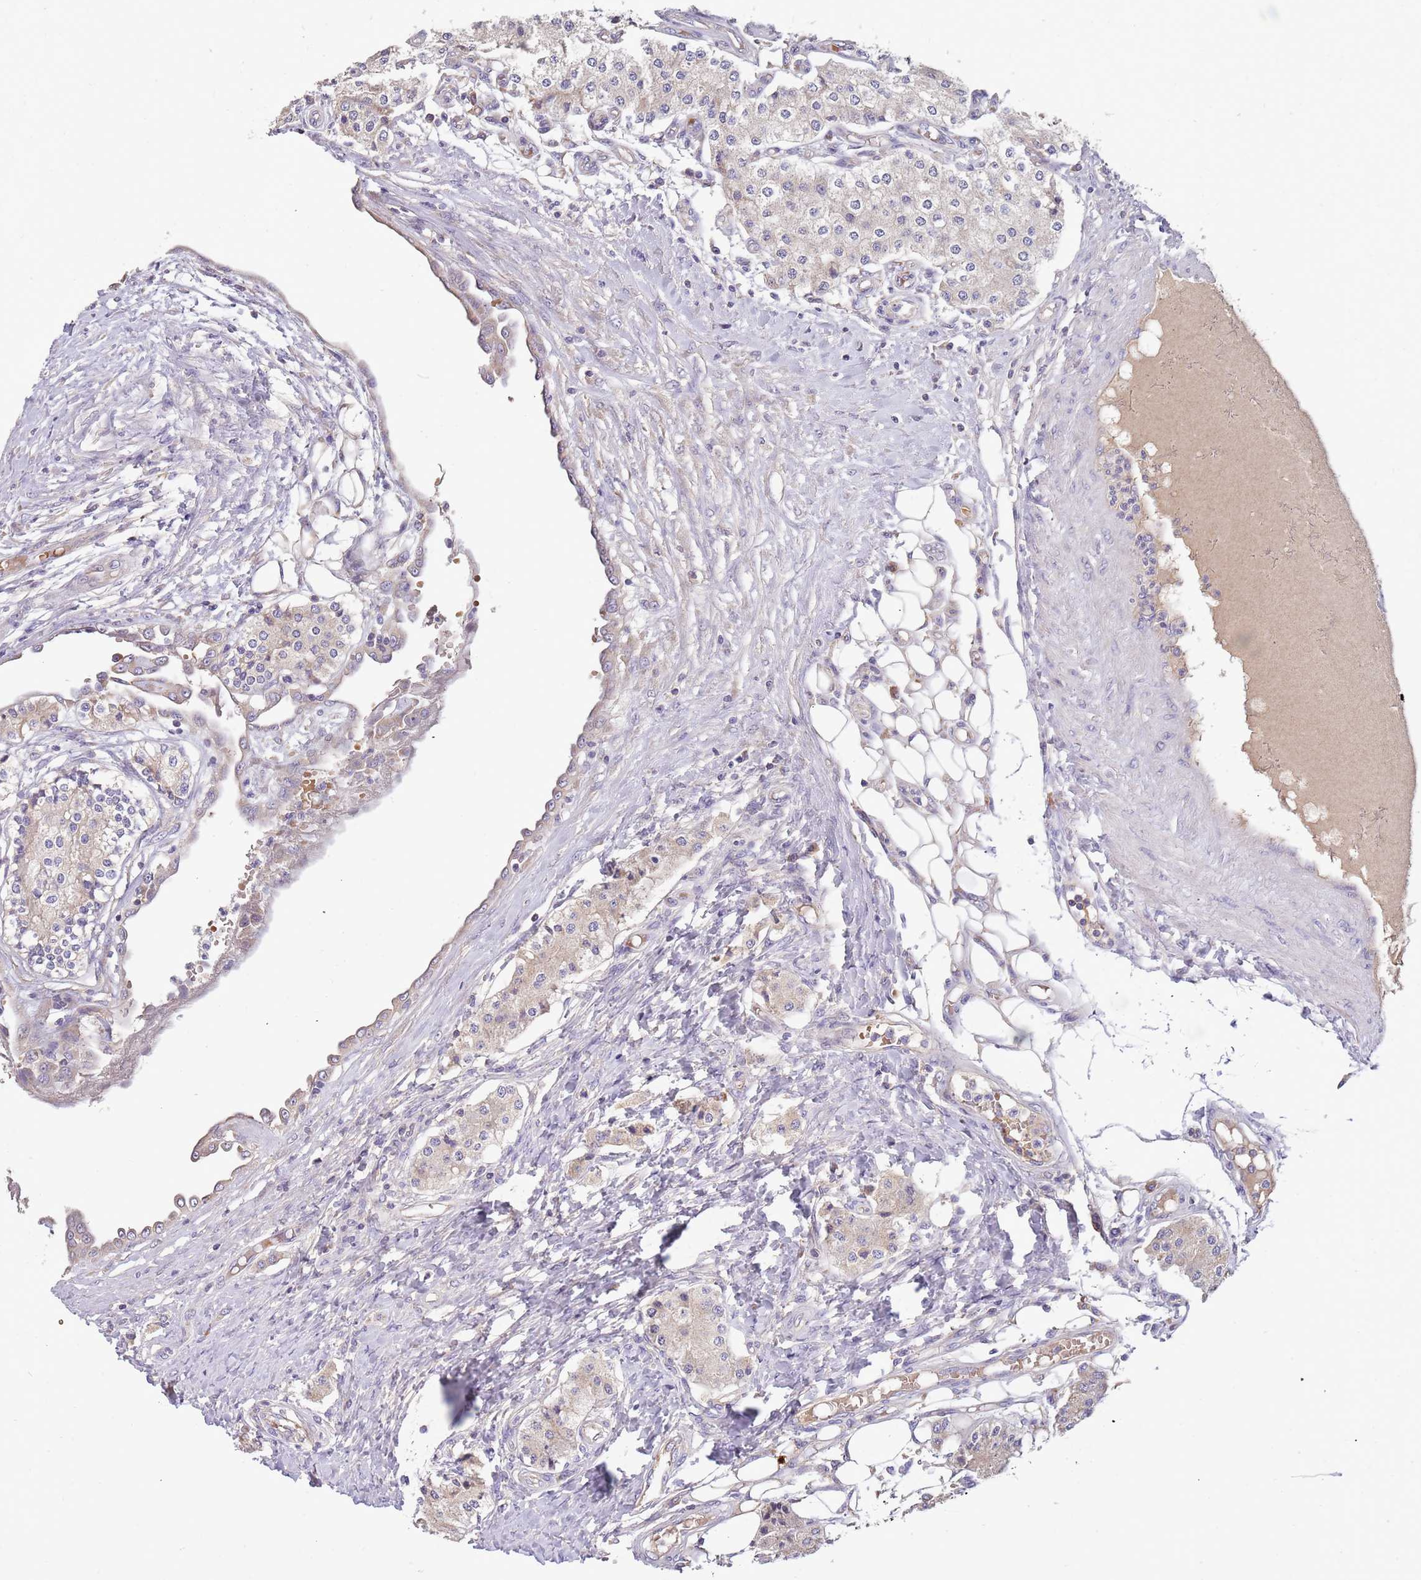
{"staining": {"intensity": "negative", "quantity": "none", "location": "none"}, "tissue": "carcinoid", "cell_type": "Tumor cells", "image_type": "cancer", "snomed": [{"axis": "morphology", "description": "Carcinoid, malignant, NOS"}, {"axis": "topography", "description": "Colon"}], "caption": "DAB (3,3'-diaminobenzidine) immunohistochemical staining of malignant carcinoid displays no significant expression in tumor cells.", "gene": "TRMO", "patient": {"sex": "female", "age": 52}}